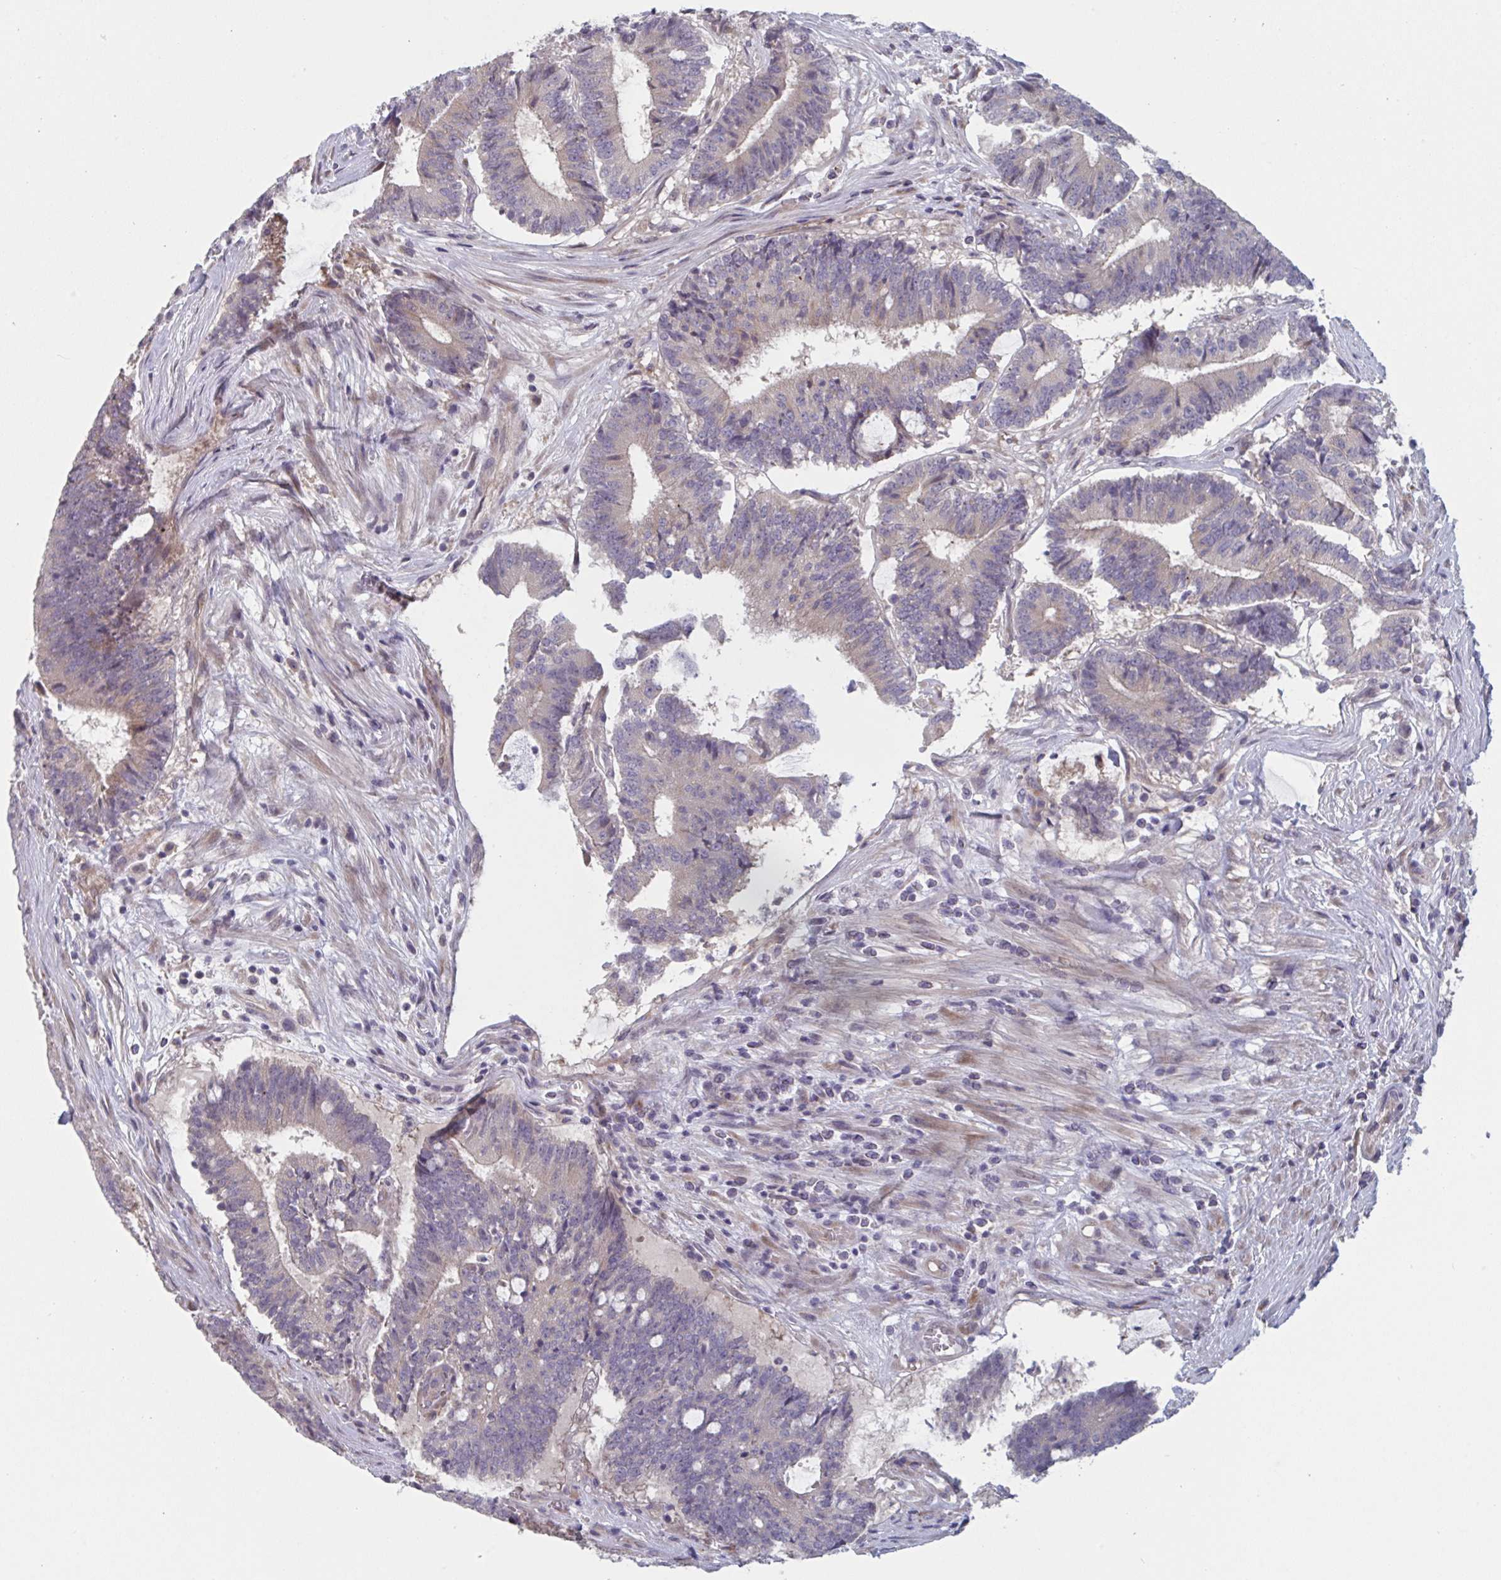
{"staining": {"intensity": "weak", "quantity": "<25%", "location": "cytoplasmic/membranous"}, "tissue": "colorectal cancer", "cell_type": "Tumor cells", "image_type": "cancer", "snomed": [{"axis": "morphology", "description": "Adenocarcinoma, NOS"}, {"axis": "topography", "description": "Colon"}], "caption": "Photomicrograph shows no protein expression in tumor cells of colorectal adenocarcinoma tissue.", "gene": "TNFSF10", "patient": {"sex": "female", "age": 43}}